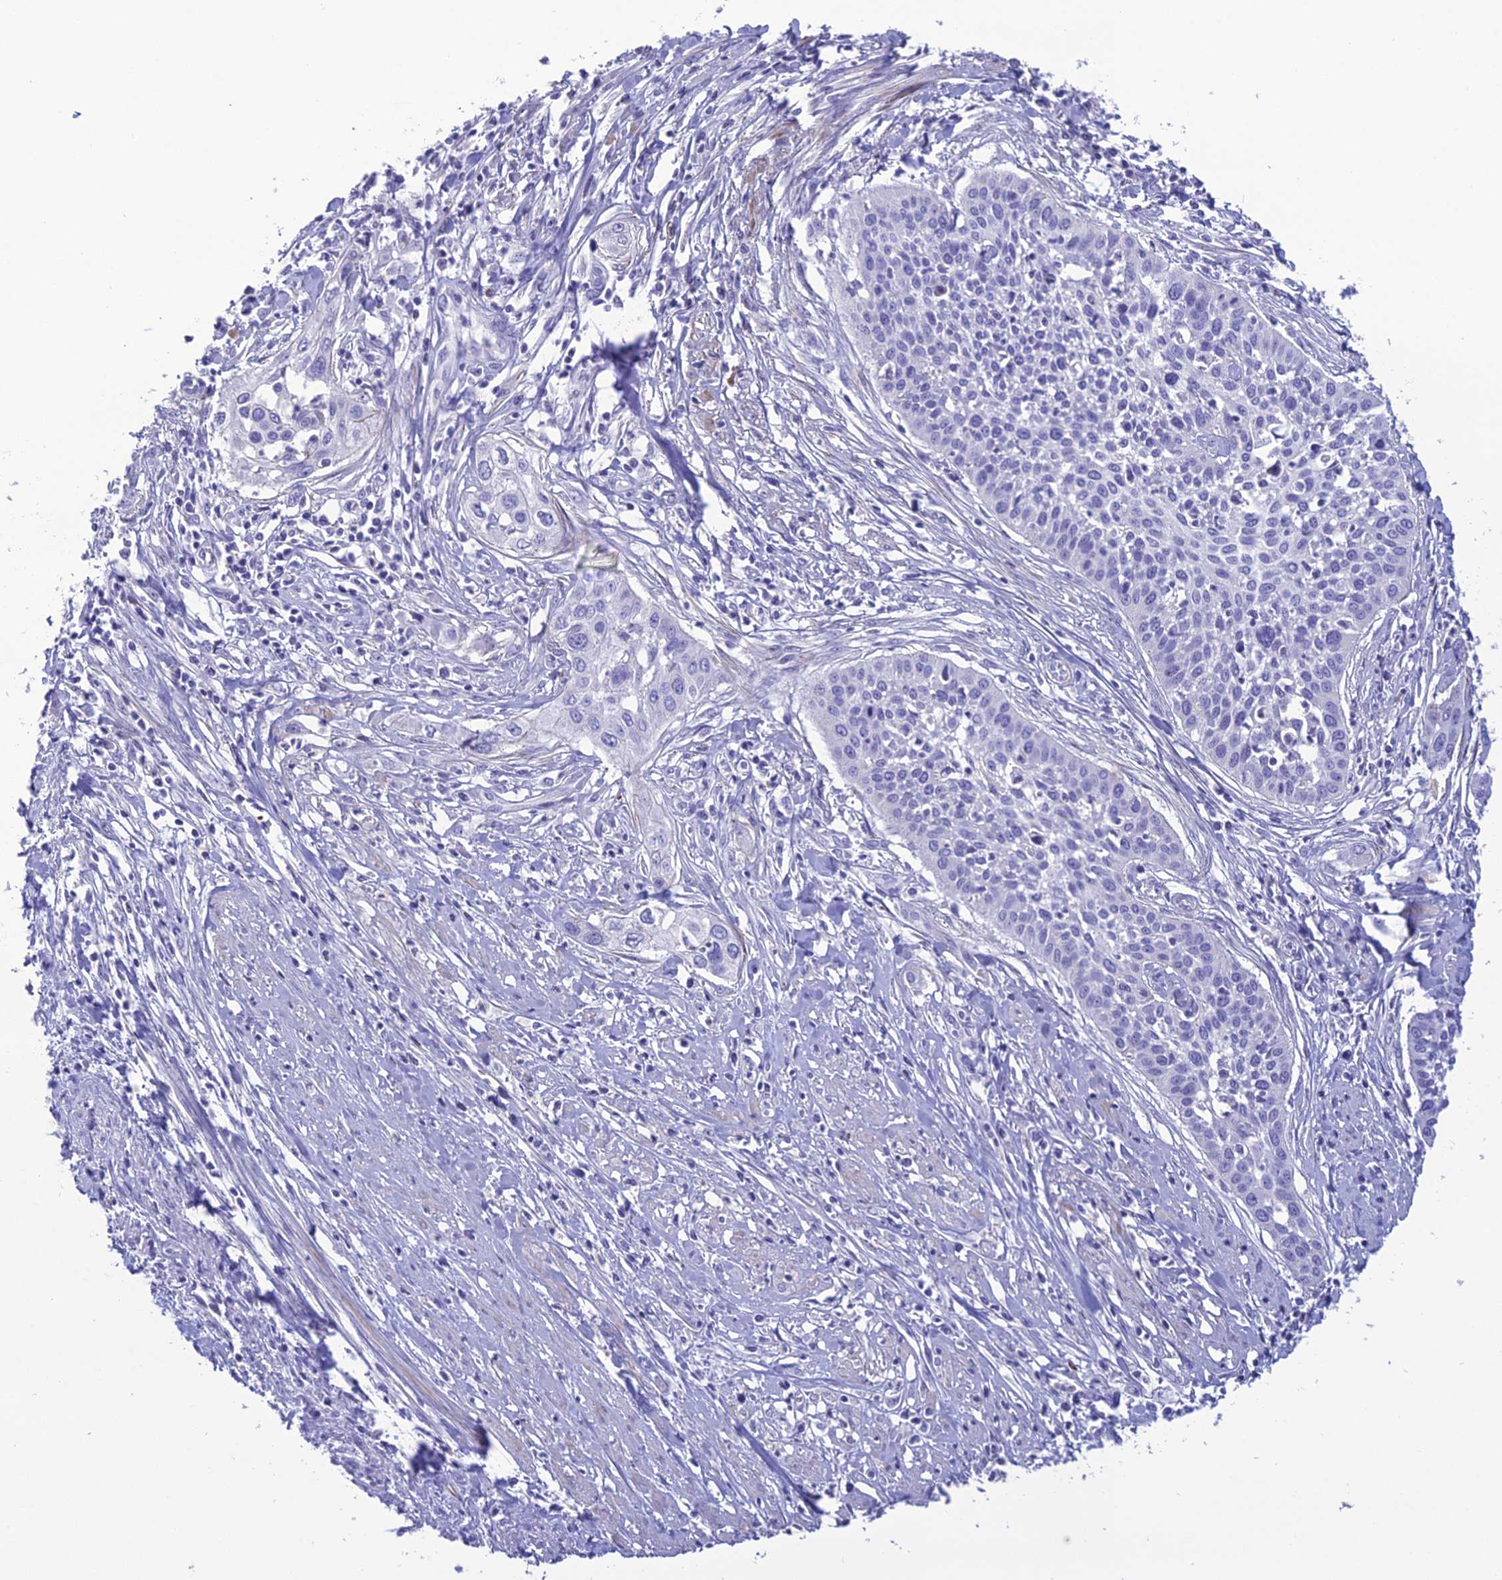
{"staining": {"intensity": "negative", "quantity": "none", "location": "none"}, "tissue": "cervical cancer", "cell_type": "Tumor cells", "image_type": "cancer", "snomed": [{"axis": "morphology", "description": "Squamous cell carcinoma, NOS"}, {"axis": "topography", "description": "Cervix"}], "caption": "This is a micrograph of immunohistochemistry staining of cervical cancer (squamous cell carcinoma), which shows no positivity in tumor cells. (Stains: DAB (3,3'-diaminobenzidine) IHC with hematoxylin counter stain, Microscopy: brightfield microscopy at high magnification).", "gene": "OR56B1", "patient": {"sex": "female", "age": 34}}